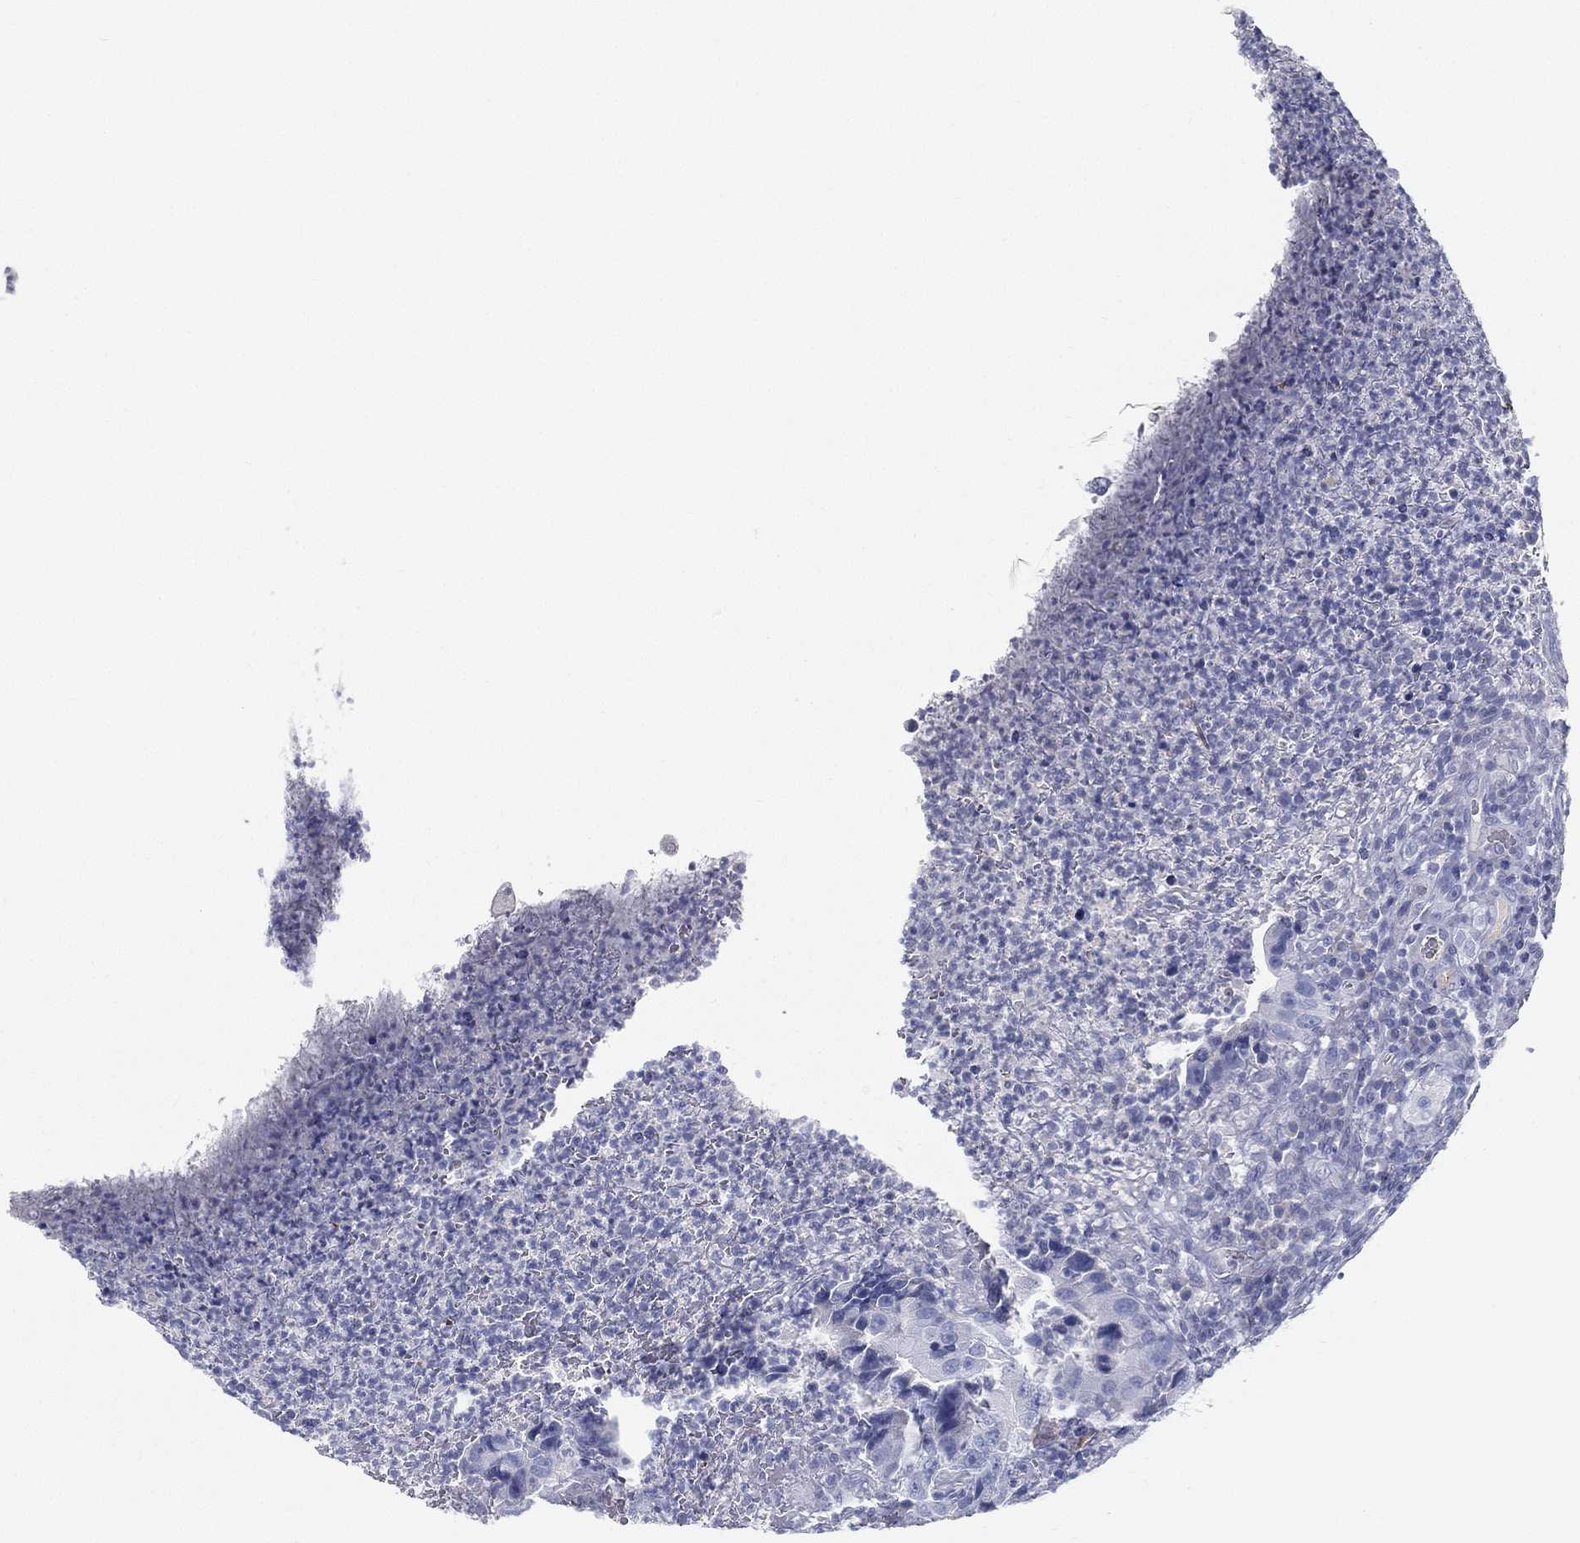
{"staining": {"intensity": "negative", "quantity": "none", "location": "none"}, "tissue": "colorectal cancer", "cell_type": "Tumor cells", "image_type": "cancer", "snomed": [{"axis": "morphology", "description": "Adenocarcinoma, NOS"}, {"axis": "topography", "description": "Colon"}], "caption": "This histopathology image is of colorectal adenocarcinoma stained with IHC to label a protein in brown with the nuclei are counter-stained blue. There is no expression in tumor cells.", "gene": "STS", "patient": {"sex": "female", "age": 72}}